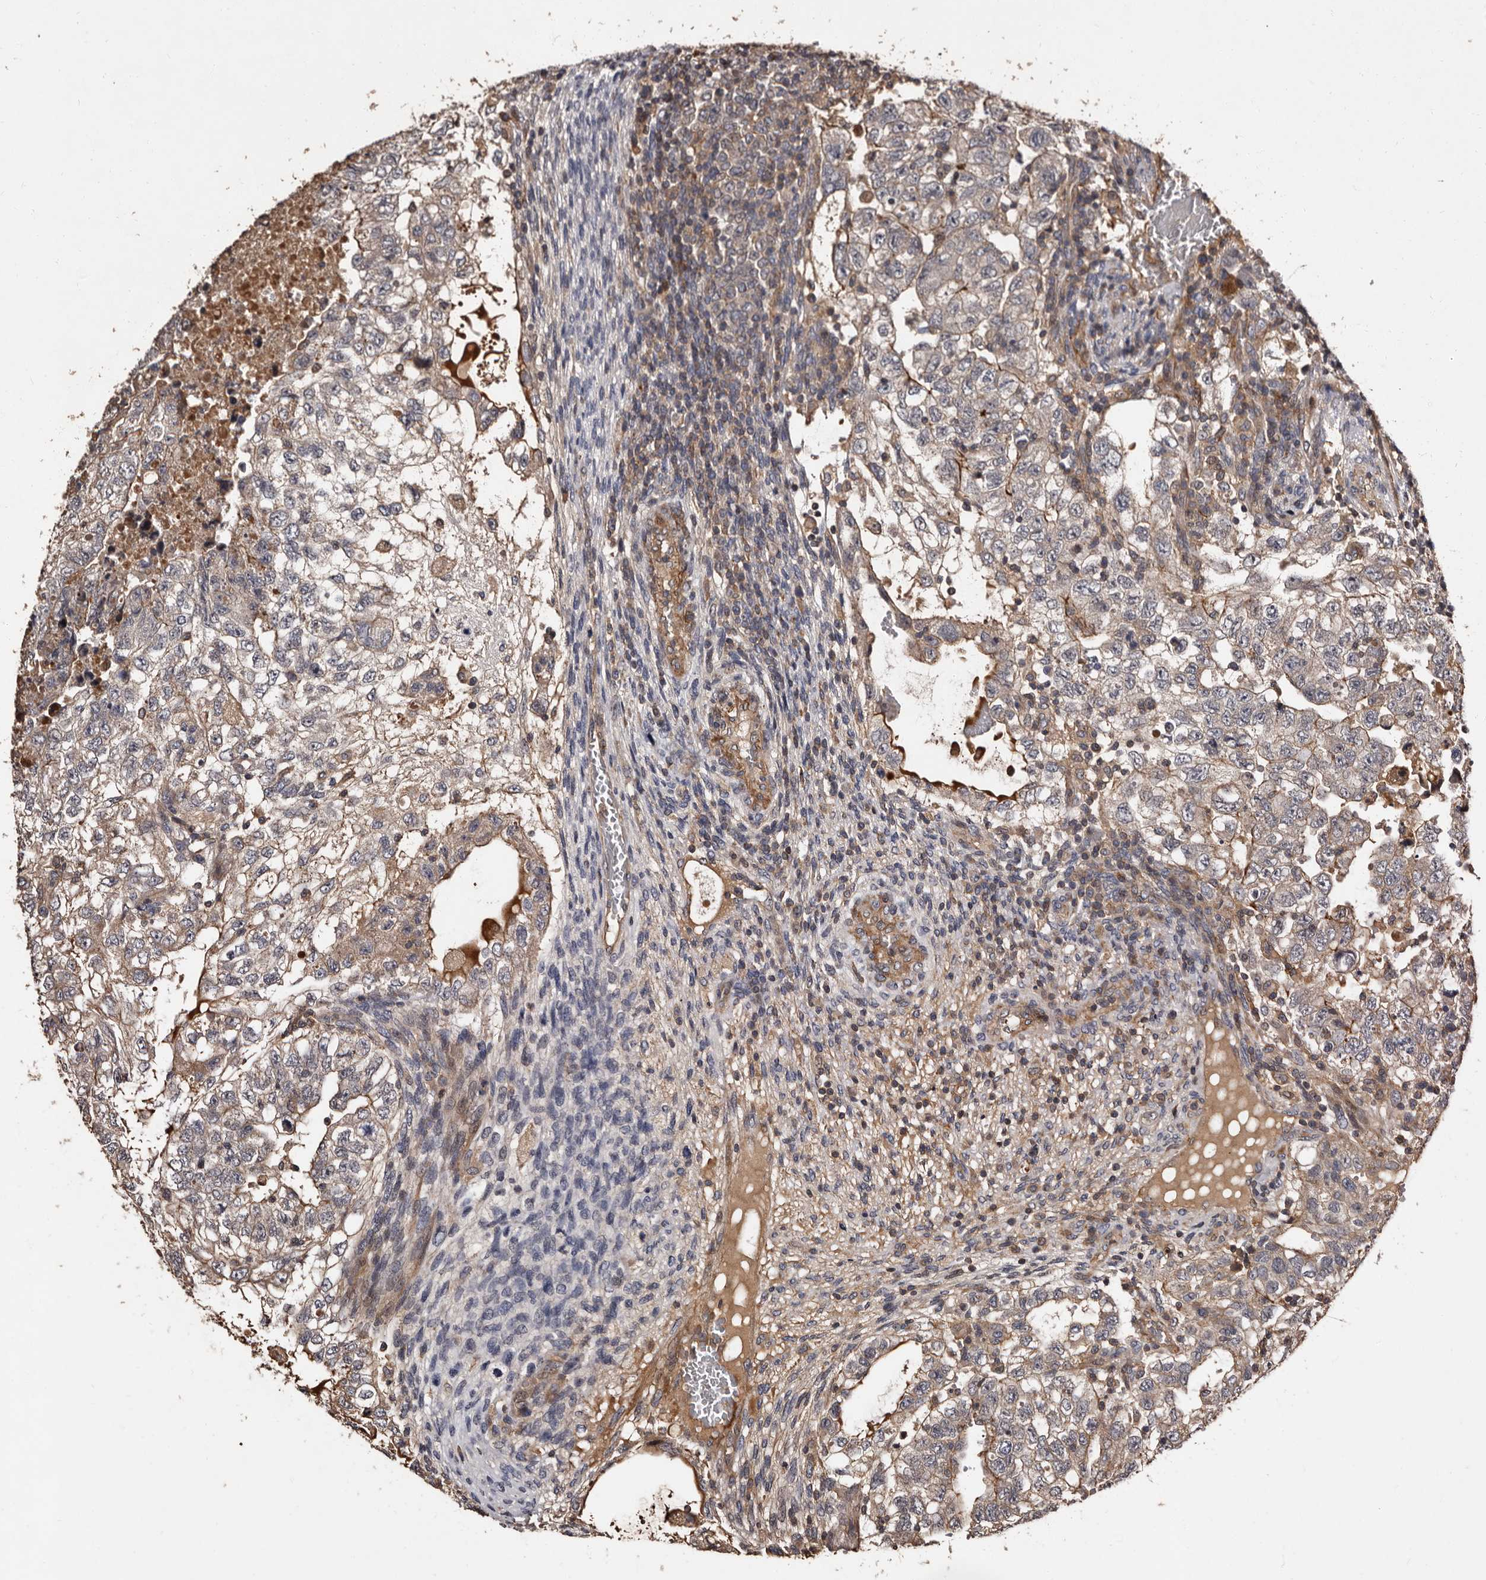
{"staining": {"intensity": "negative", "quantity": "none", "location": "none"}, "tissue": "testis cancer", "cell_type": "Tumor cells", "image_type": "cancer", "snomed": [{"axis": "morphology", "description": "Carcinoma, Embryonal, NOS"}, {"axis": "topography", "description": "Testis"}], "caption": "The immunohistochemistry (IHC) micrograph has no significant positivity in tumor cells of testis cancer (embryonal carcinoma) tissue.", "gene": "PRKD3", "patient": {"sex": "male", "age": 36}}